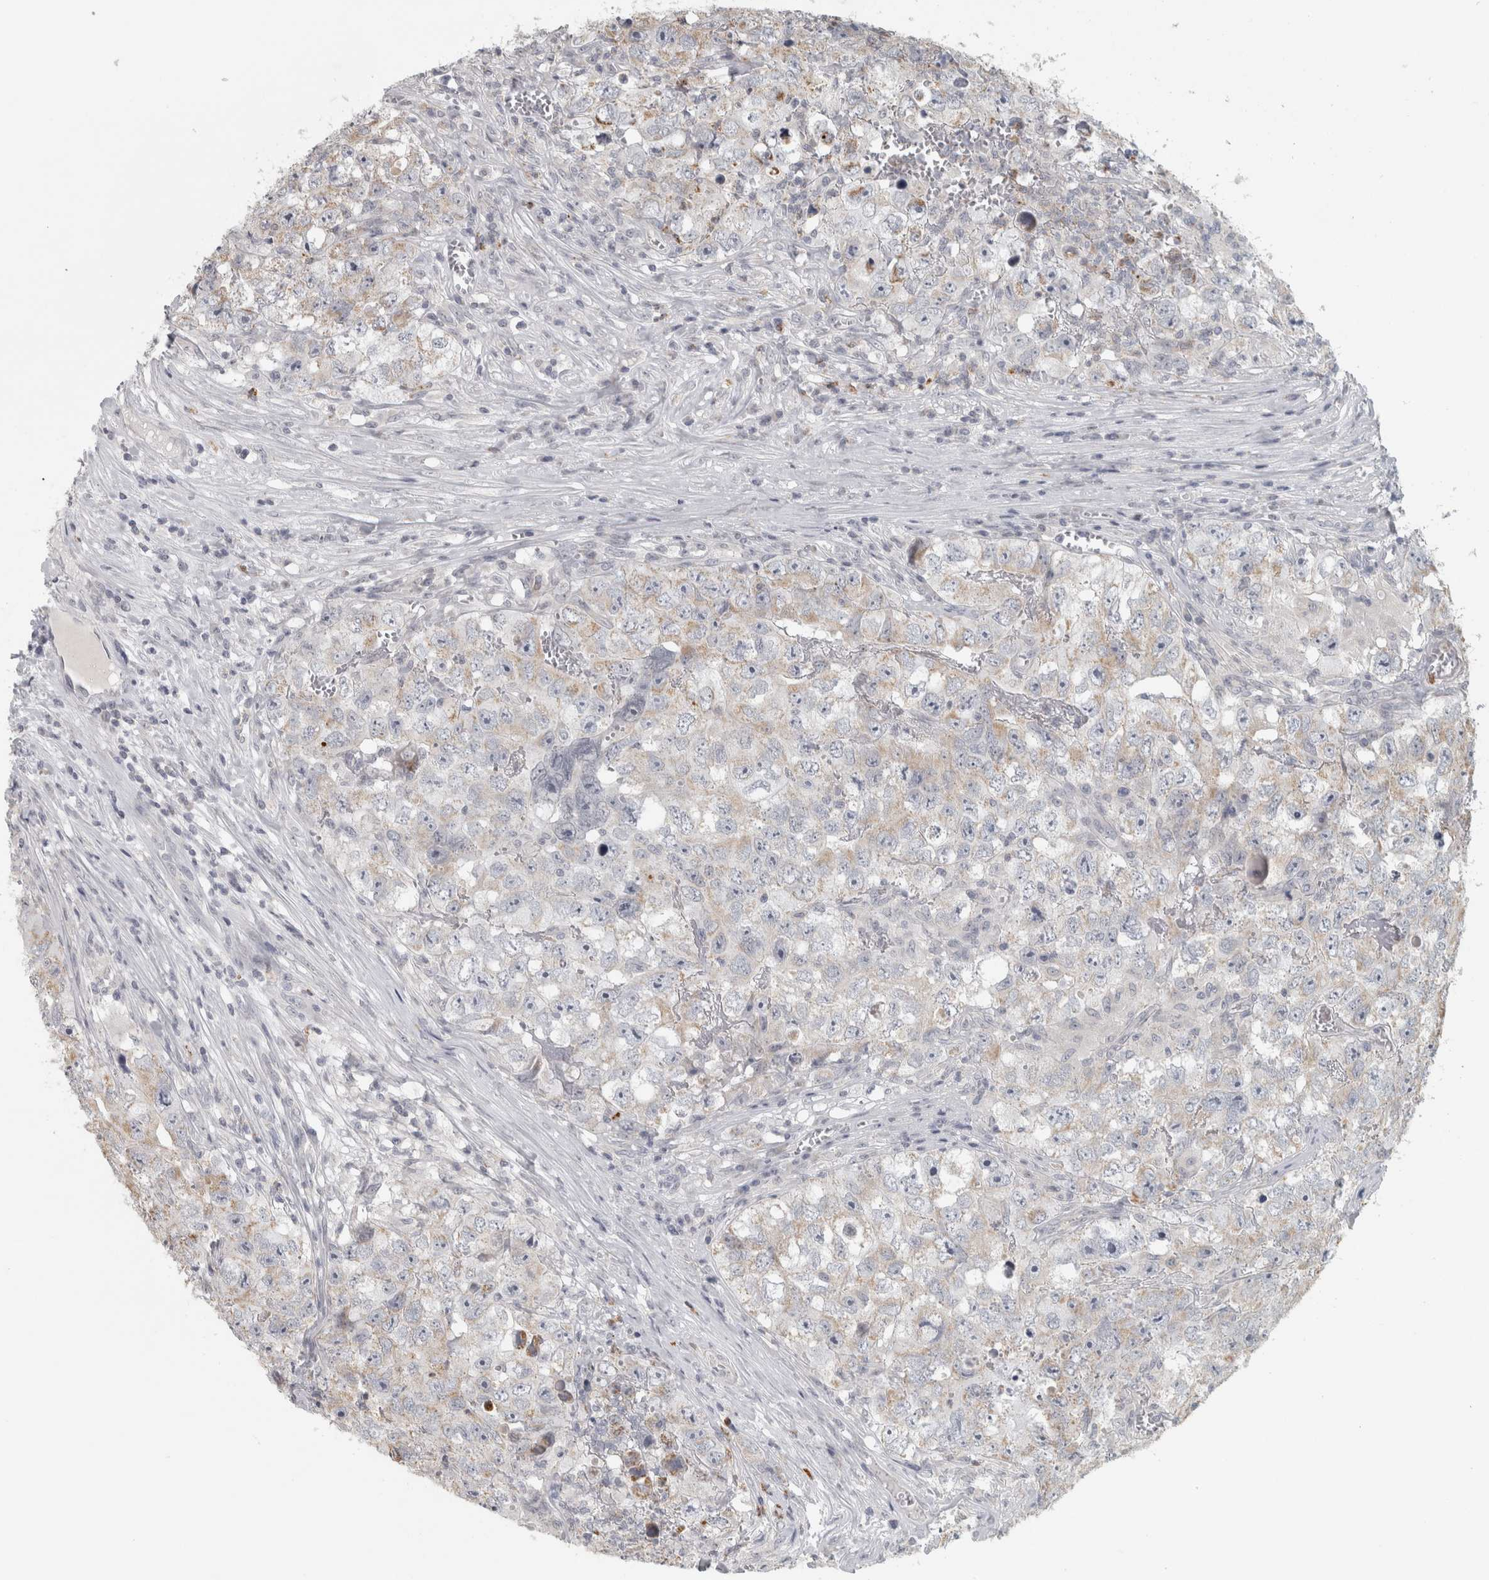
{"staining": {"intensity": "negative", "quantity": "none", "location": "none"}, "tissue": "testis cancer", "cell_type": "Tumor cells", "image_type": "cancer", "snomed": [{"axis": "morphology", "description": "Seminoma, NOS"}, {"axis": "morphology", "description": "Carcinoma, Embryonal, NOS"}, {"axis": "topography", "description": "Testis"}], "caption": "Protein analysis of testis seminoma shows no significant staining in tumor cells. (DAB (3,3'-diaminobenzidine) IHC visualized using brightfield microscopy, high magnification).", "gene": "PTPRN2", "patient": {"sex": "male", "age": 43}}